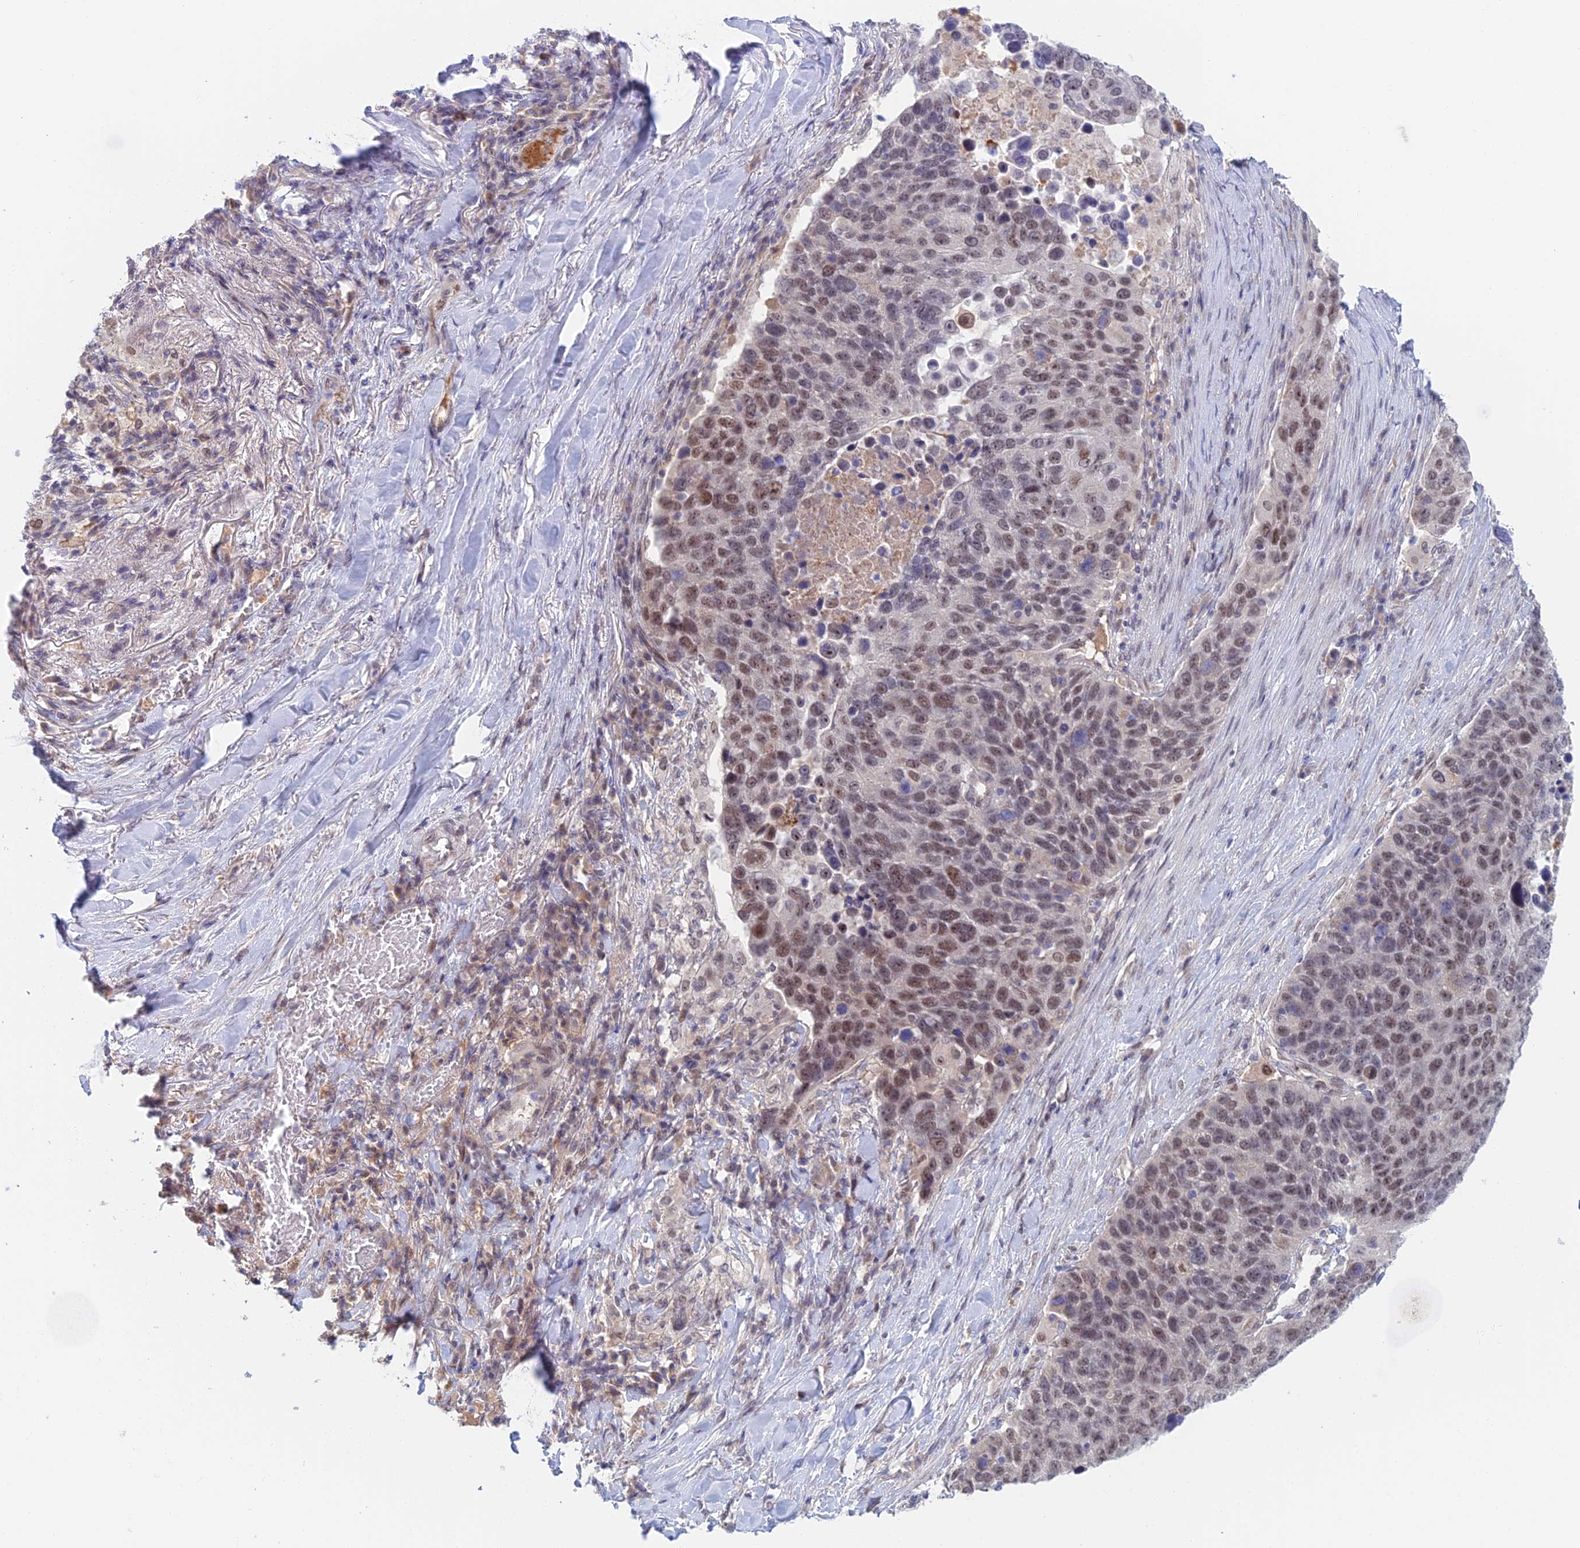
{"staining": {"intensity": "moderate", "quantity": ">75%", "location": "nuclear"}, "tissue": "lung cancer", "cell_type": "Tumor cells", "image_type": "cancer", "snomed": [{"axis": "morphology", "description": "Normal tissue, NOS"}, {"axis": "morphology", "description": "Squamous cell carcinoma, NOS"}, {"axis": "topography", "description": "Lymph node"}, {"axis": "topography", "description": "Lung"}], "caption": "Protein staining by immunohistochemistry (IHC) exhibits moderate nuclear expression in approximately >75% of tumor cells in lung squamous cell carcinoma.", "gene": "ZUP1", "patient": {"sex": "male", "age": 66}}